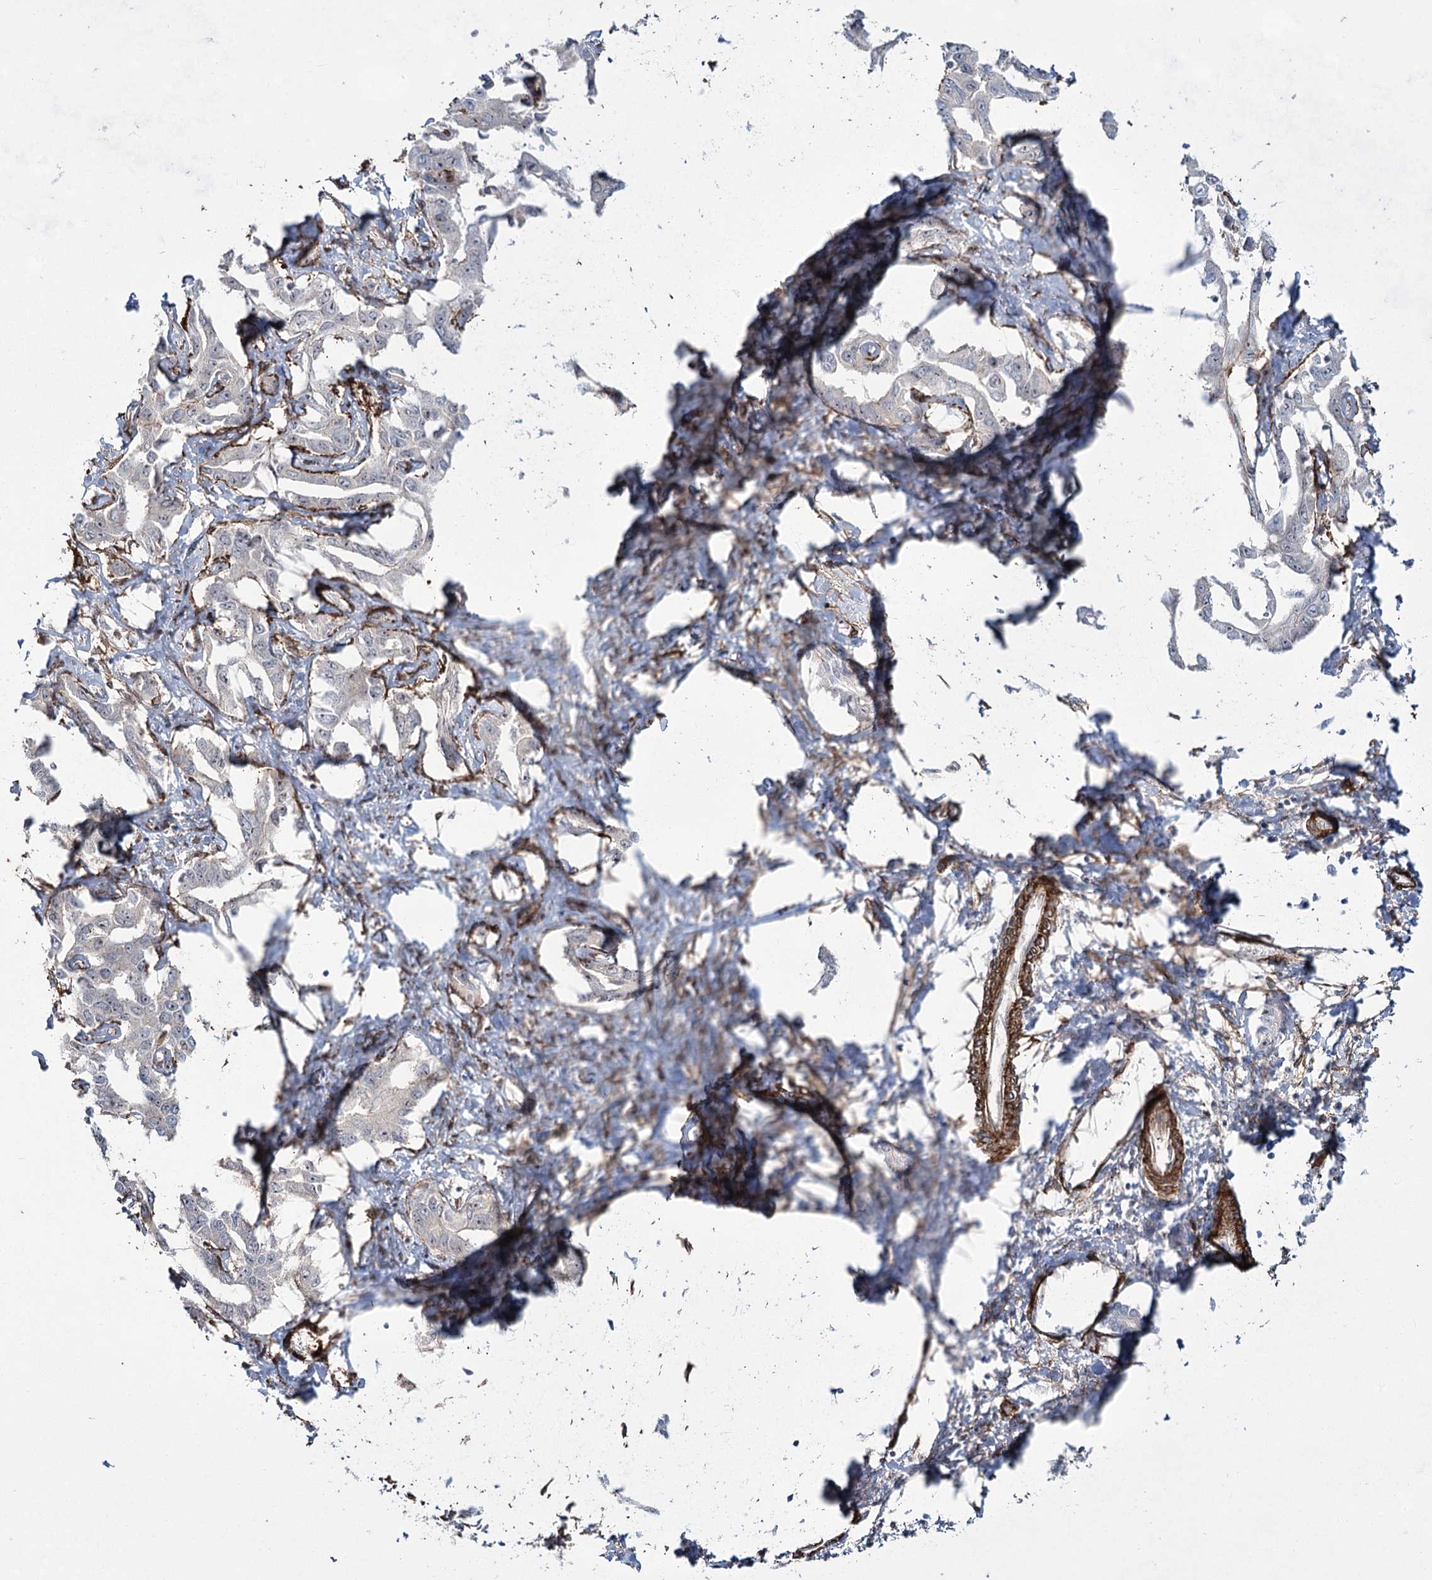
{"staining": {"intensity": "negative", "quantity": "none", "location": "none"}, "tissue": "liver cancer", "cell_type": "Tumor cells", "image_type": "cancer", "snomed": [{"axis": "morphology", "description": "Cholangiocarcinoma"}, {"axis": "topography", "description": "Liver"}], "caption": "Tumor cells are negative for protein expression in human liver cancer.", "gene": "CWF19L1", "patient": {"sex": "male", "age": 59}}